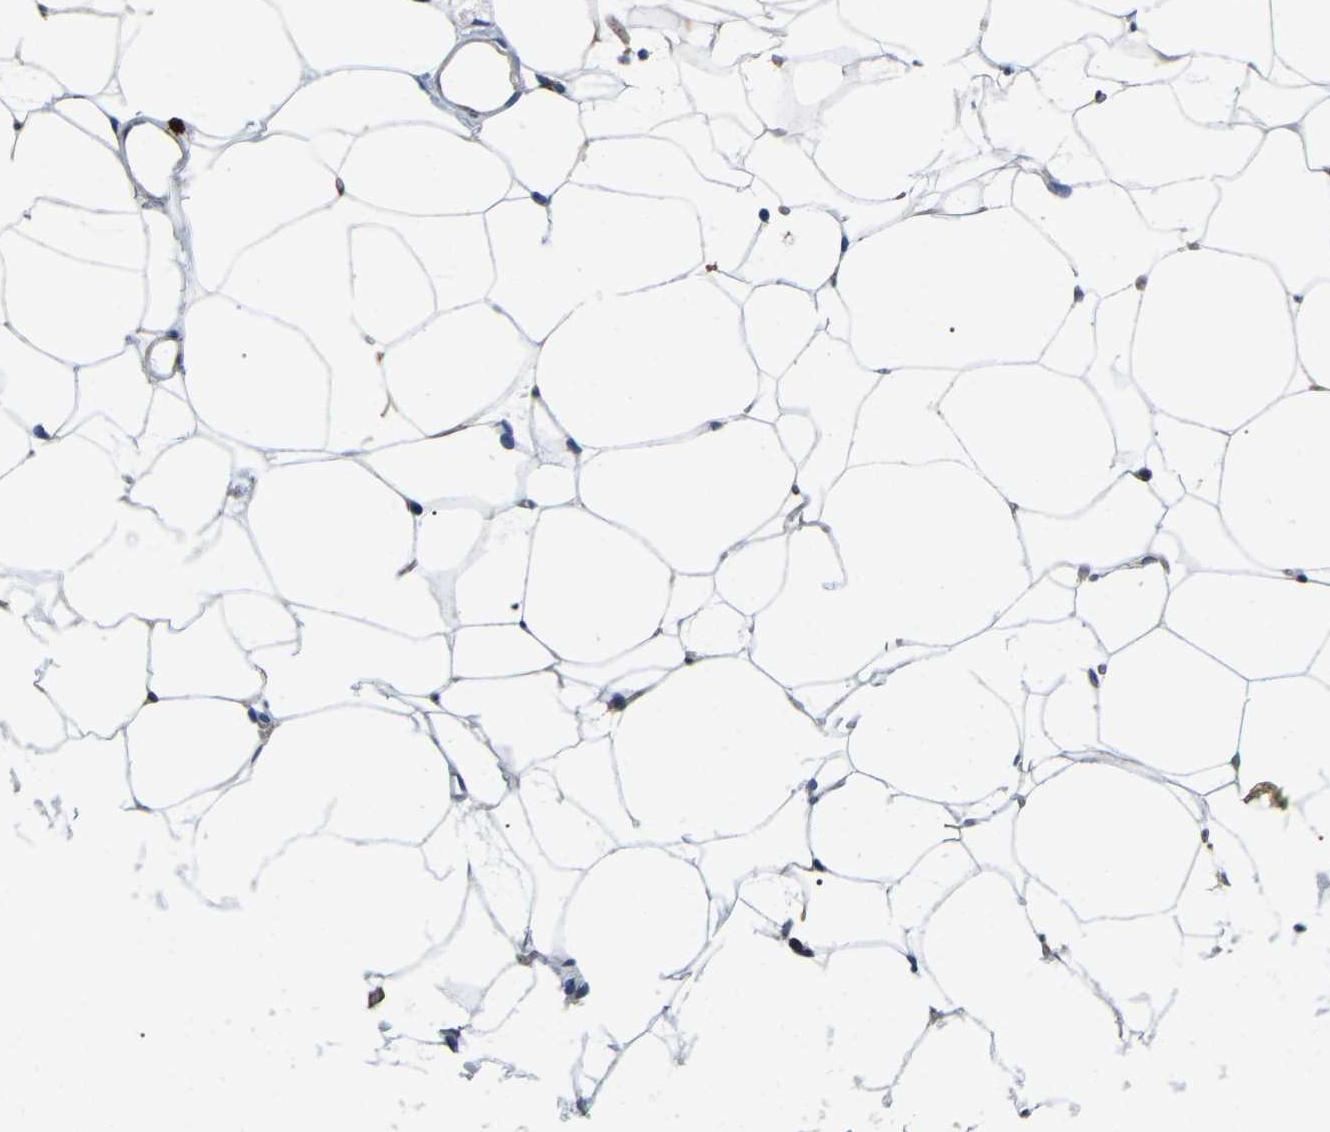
{"staining": {"intensity": "negative", "quantity": "none", "location": "none"}, "tissue": "adipose tissue", "cell_type": "Adipocytes", "image_type": "normal", "snomed": [{"axis": "morphology", "description": "Normal tissue, NOS"}, {"axis": "topography", "description": "Breast"}, {"axis": "topography", "description": "Soft tissue"}], "caption": "An image of human adipose tissue is negative for staining in adipocytes.", "gene": "DUSP8", "patient": {"sex": "female", "age": 75}}